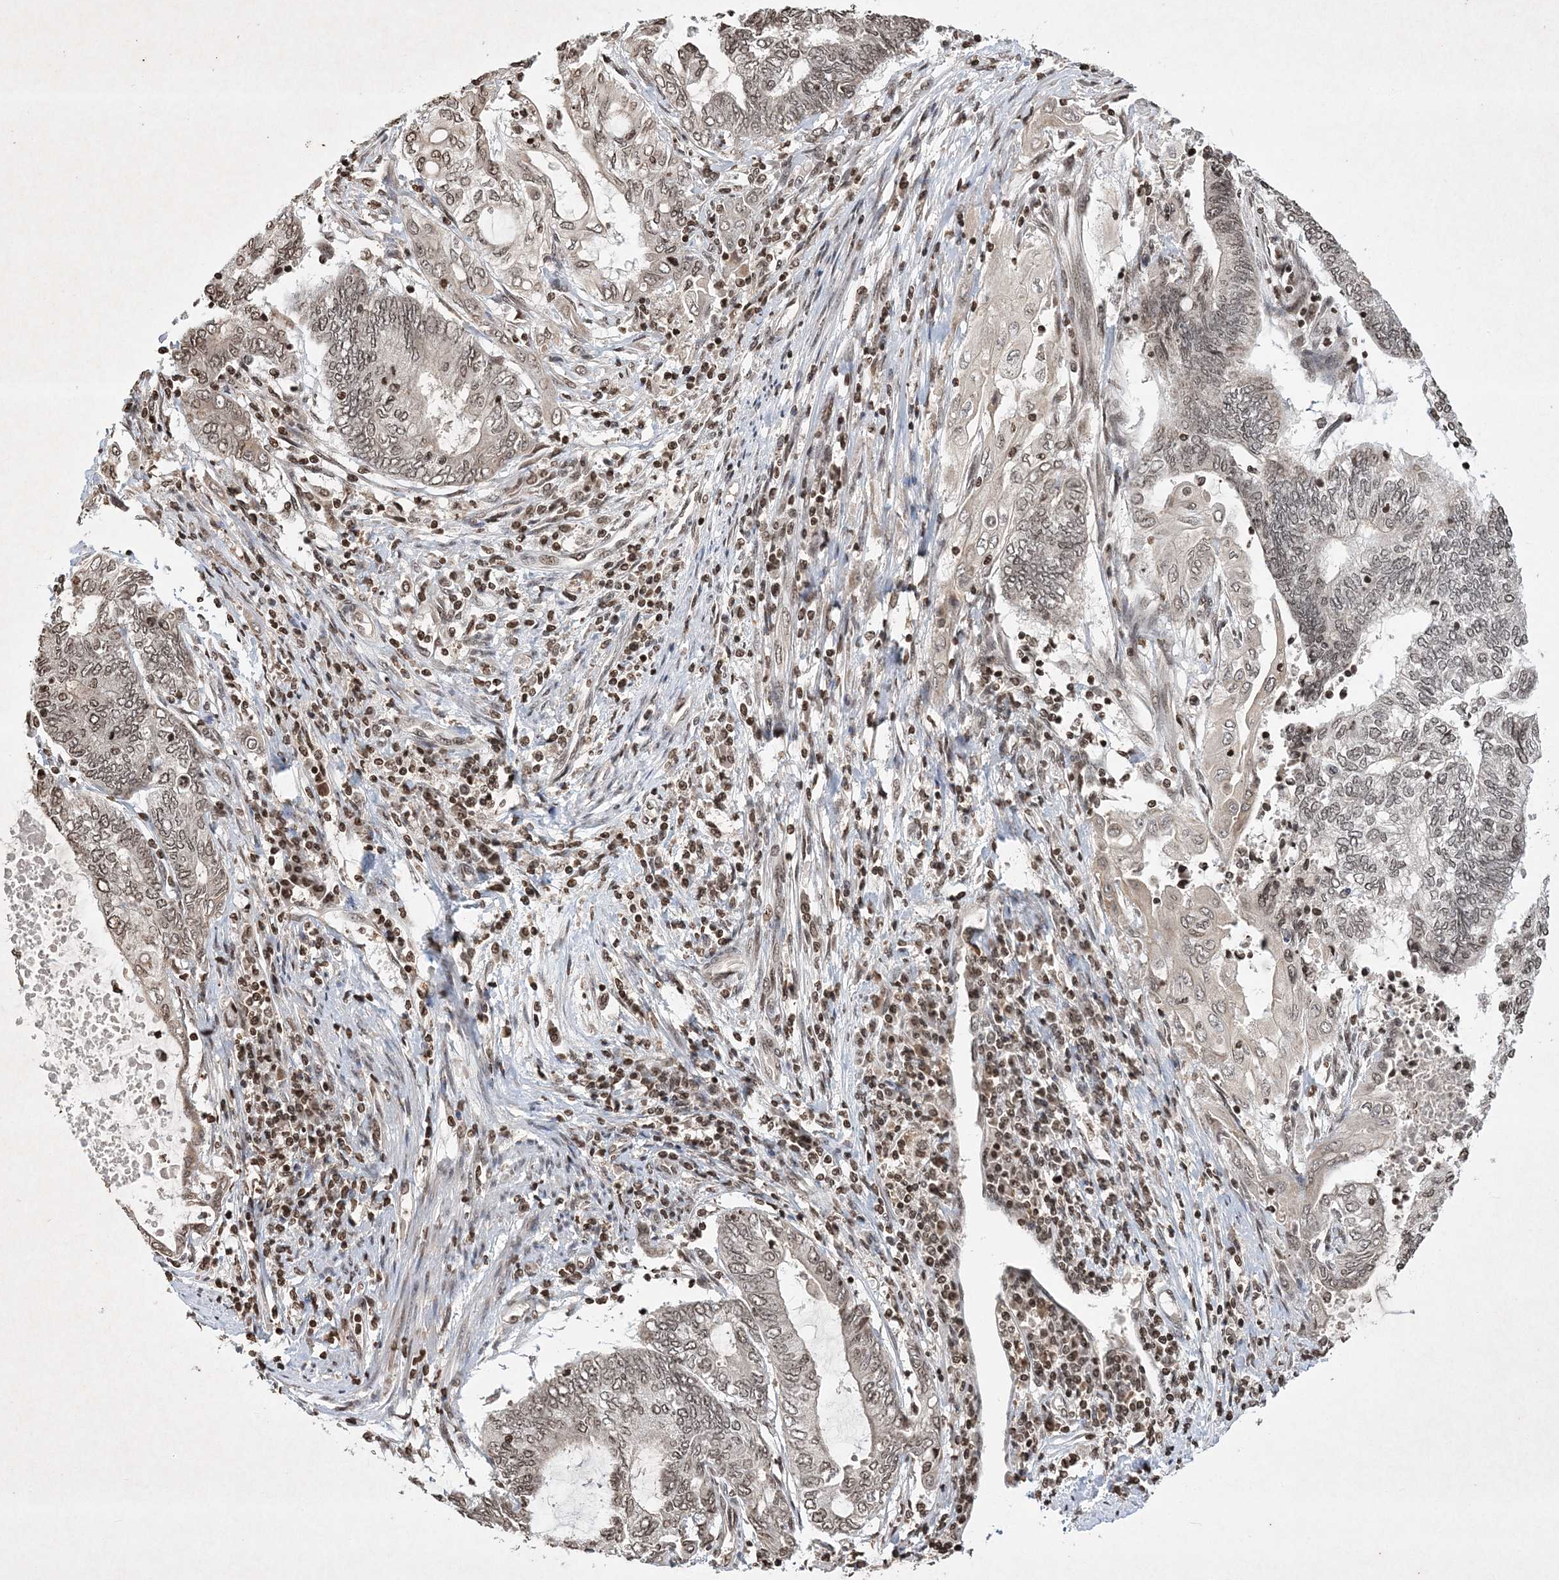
{"staining": {"intensity": "weak", "quantity": ">75%", "location": "nuclear"}, "tissue": "endometrial cancer", "cell_type": "Tumor cells", "image_type": "cancer", "snomed": [{"axis": "morphology", "description": "Adenocarcinoma, NOS"}, {"axis": "topography", "description": "Uterus"}, {"axis": "topography", "description": "Endometrium"}], "caption": "Immunohistochemistry (IHC) (DAB (3,3'-diaminobenzidine)) staining of adenocarcinoma (endometrial) displays weak nuclear protein staining in approximately >75% of tumor cells.", "gene": "NEDD9", "patient": {"sex": "female", "age": 70}}